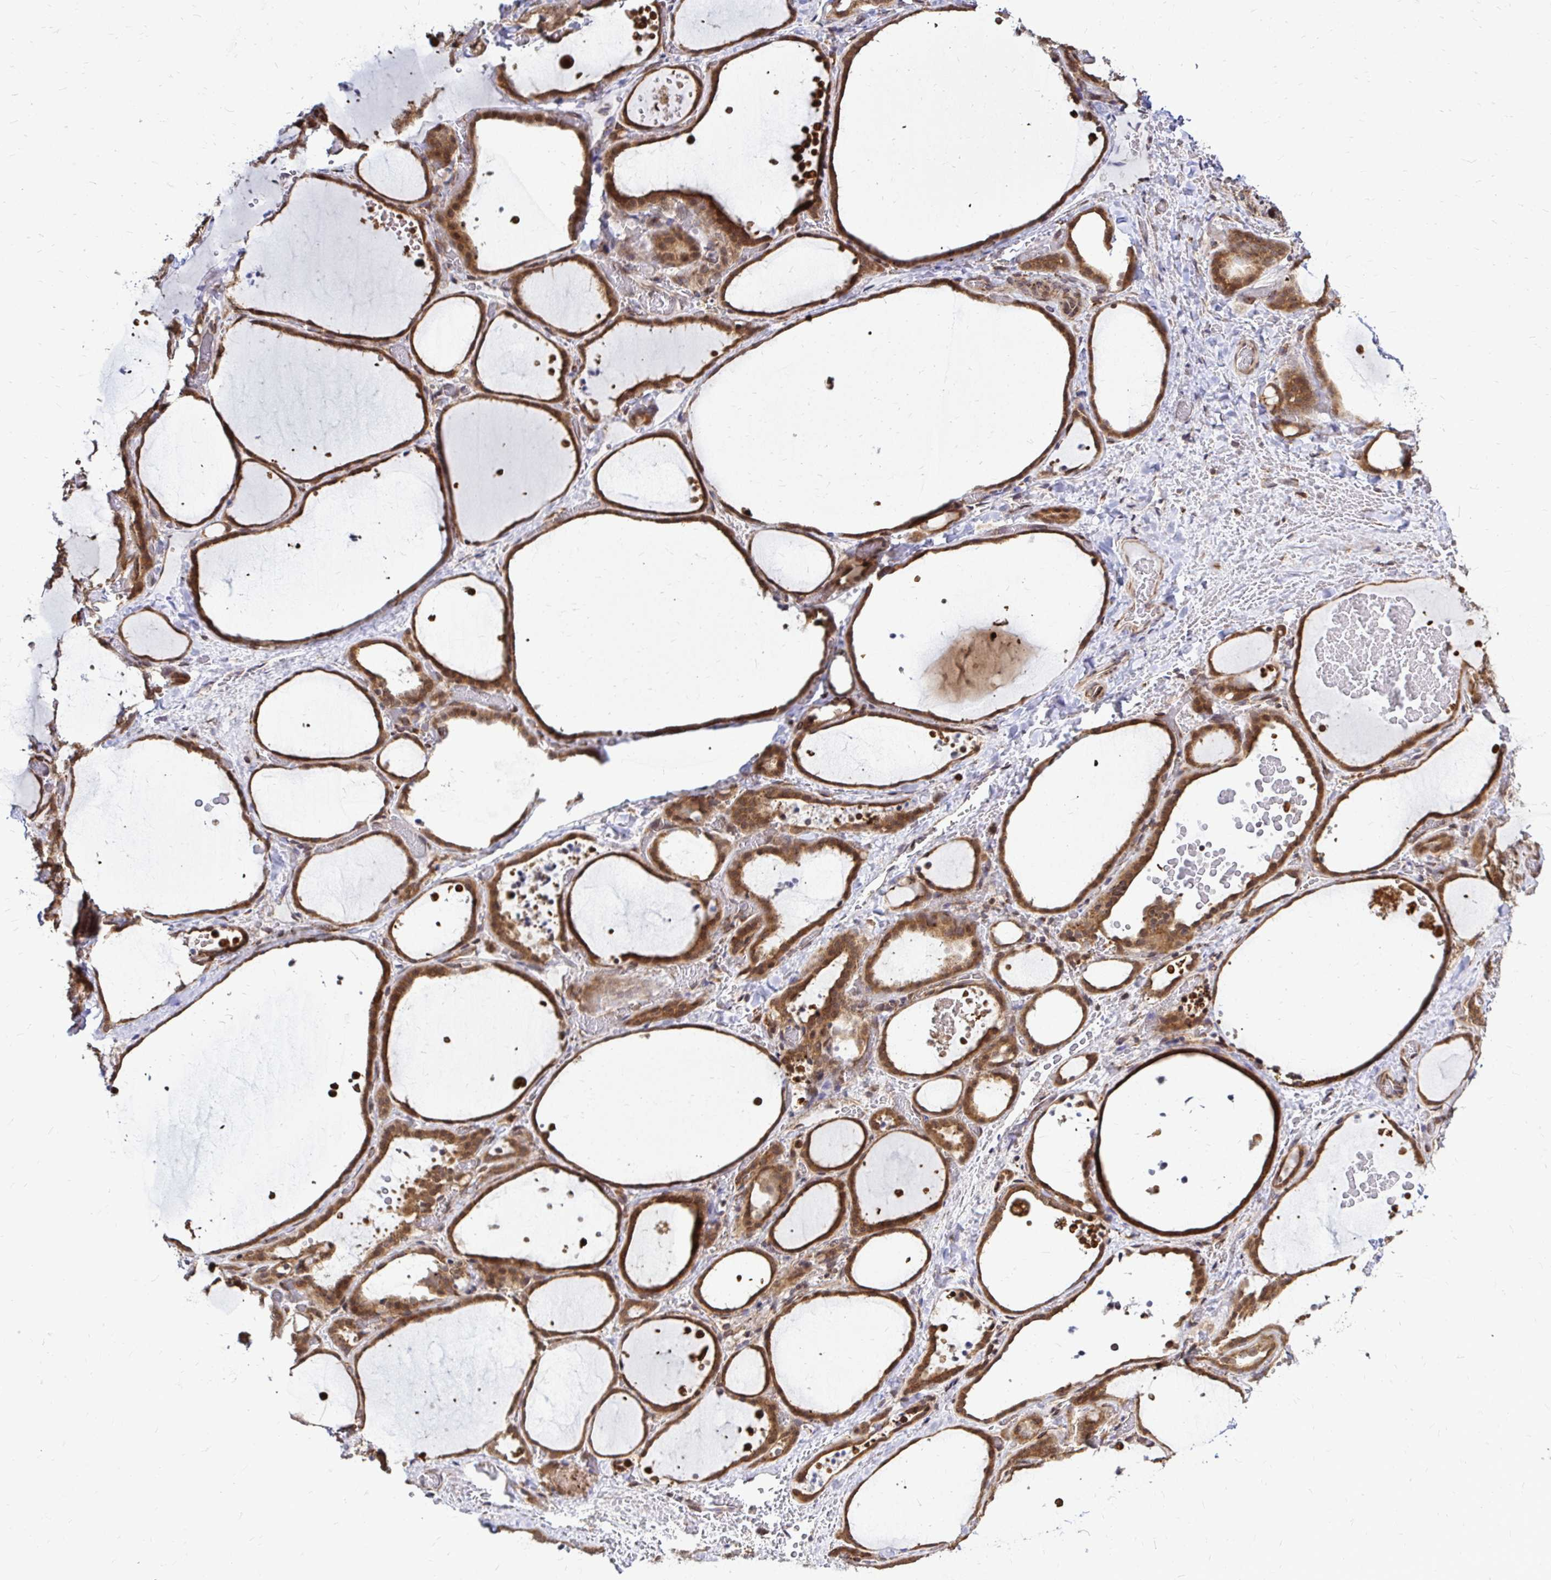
{"staining": {"intensity": "moderate", "quantity": ">75%", "location": "cytoplasmic/membranous,nuclear"}, "tissue": "thyroid gland", "cell_type": "Glandular cells", "image_type": "normal", "snomed": [{"axis": "morphology", "description": "Normal tissue, NOS"}, {"axis": "topography", "description": "Thyroid gland"}], "caption": "Protein expression by IHC displays moderate cytoplasmic/membranous,nuclear staining in approximately >75% of glandular cells in benign thyroid gland. The staining was performed using DAB, with brown indicating positive protein expression. Nuclei are stained blue with hematoxylin.", "gene": "FMR1", "patient": {"sex": "female", "age": 36}}